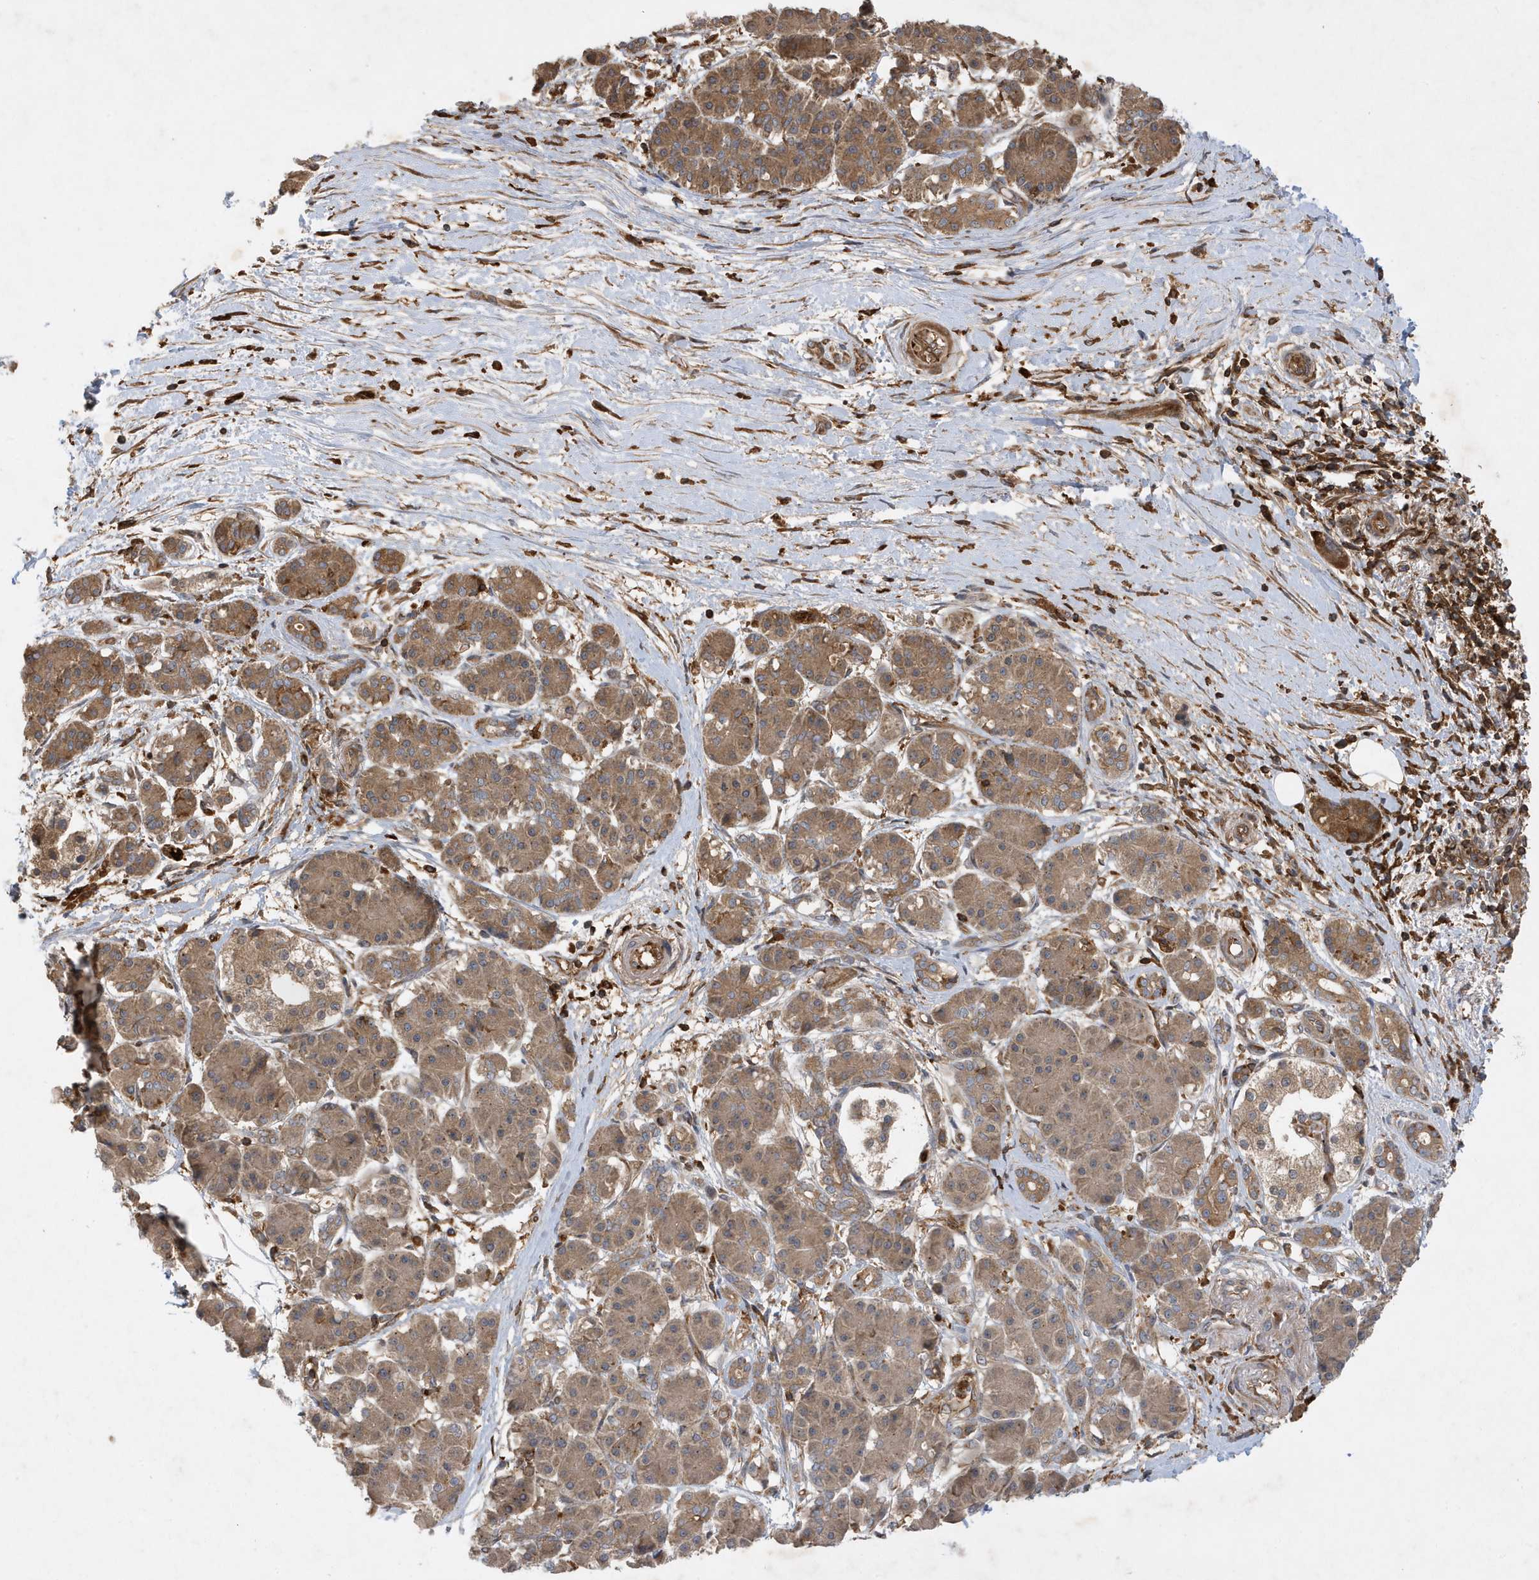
{"staining": {"intensity": "moderate", "quantity": ">75%", "location": "cytoplasmic/membranous"}, "tissue": "pancreatic cancer", "cell_type": "Tumor cells", "image_type": "cancer", "snomed": [{"axis": "morphology", "description": "Normal tissue, NOS"}, {"axis": "morphology", "description": "Adenocarcinoma, NOS"}, {"axis": "topography", "description": "Pancreas"}], "caption": "Immunohistochemical staining of human adenocarcinoma (pancreatic) reveals medium levels of moderate cytoplasmic/membranous positivity in about >75% of tumor cells.", "gene": "LAPTM4A", "patient": {"sex": "female", "age": 68}}